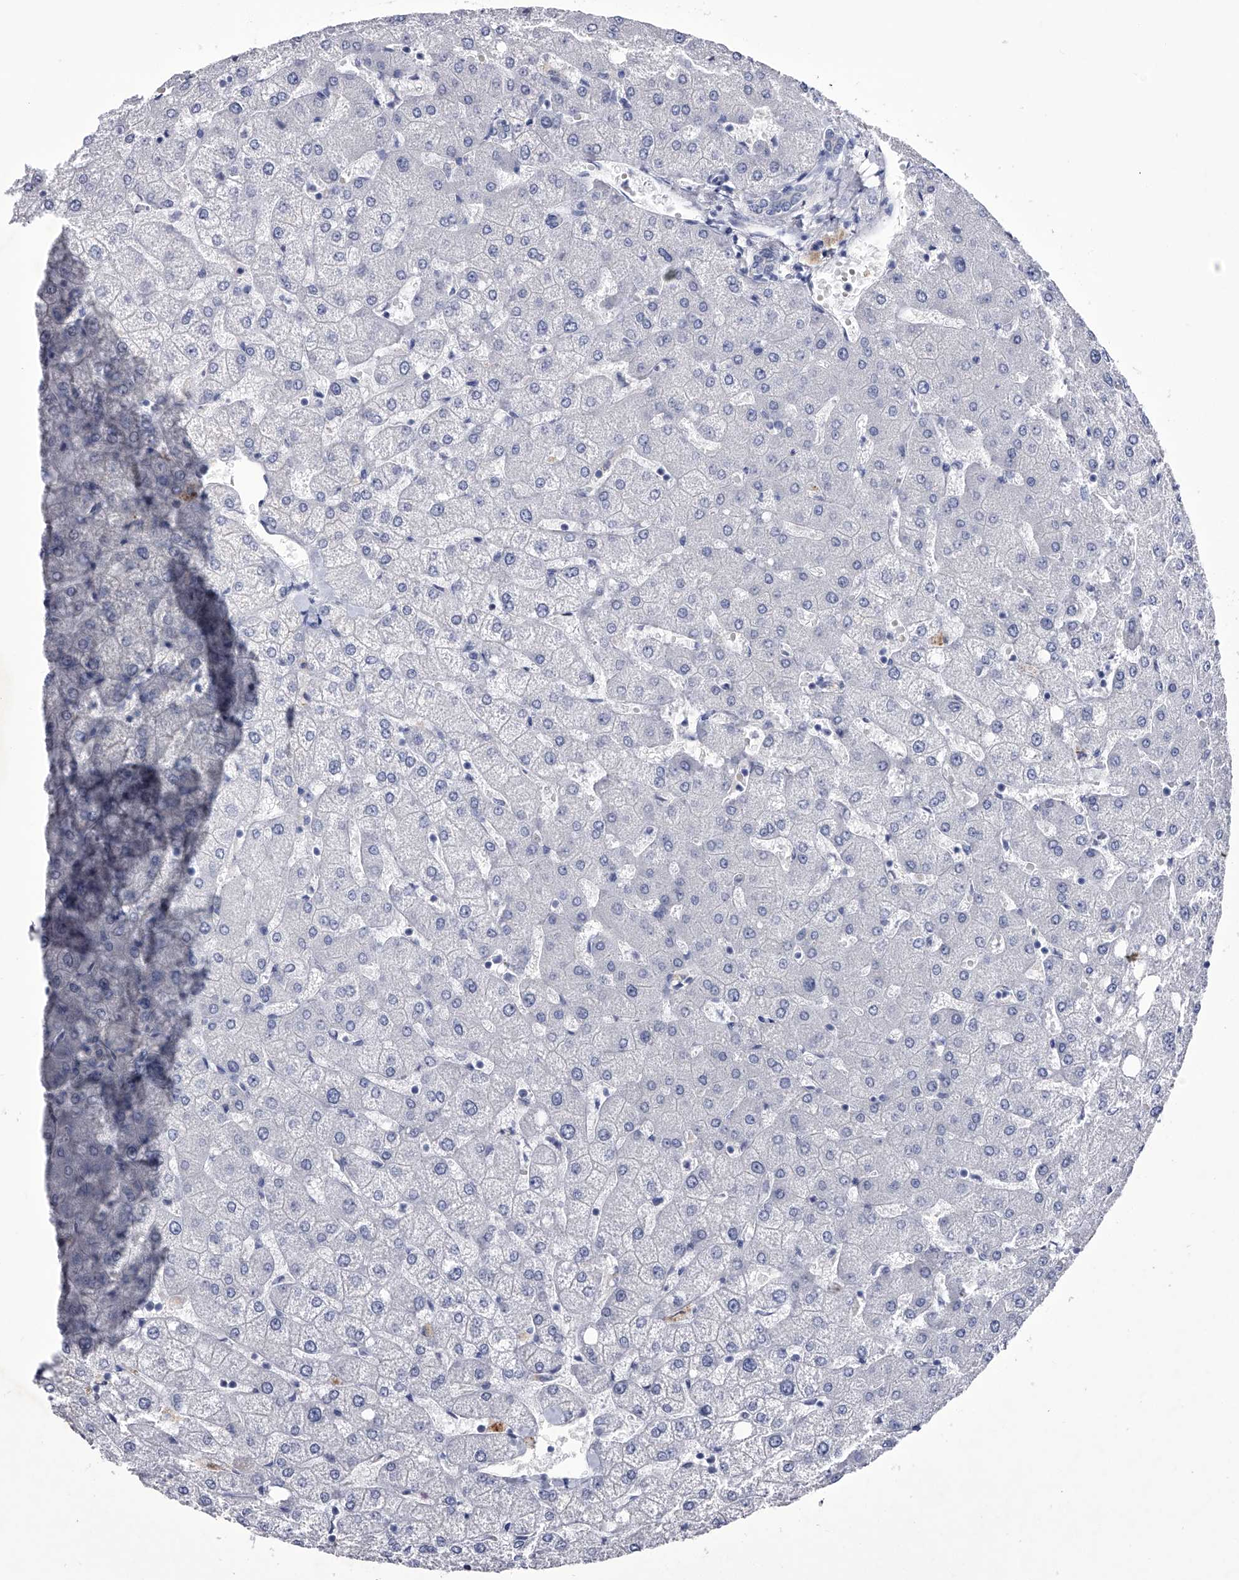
{"staining": {"intensity": "negative", "quantity": "none", "location": "none"}, "tissue": "liver", "cell_type": "Cholangiocytes", "image_type": "normal", "snomed": [{"axis": "morphology", "description": "Normal tissue, NOS"}, {"axis": "topography", "description": "Liver"}], "caption": "There is no significant staining in cholangiocytes of liver. (DAB (3,3'-diaminobenzidine) immunohistochemistry (IHC) with hematoxylin counter stain).", "gene": "CRISP2", "patient": {"sex": "female", "age": 54}}